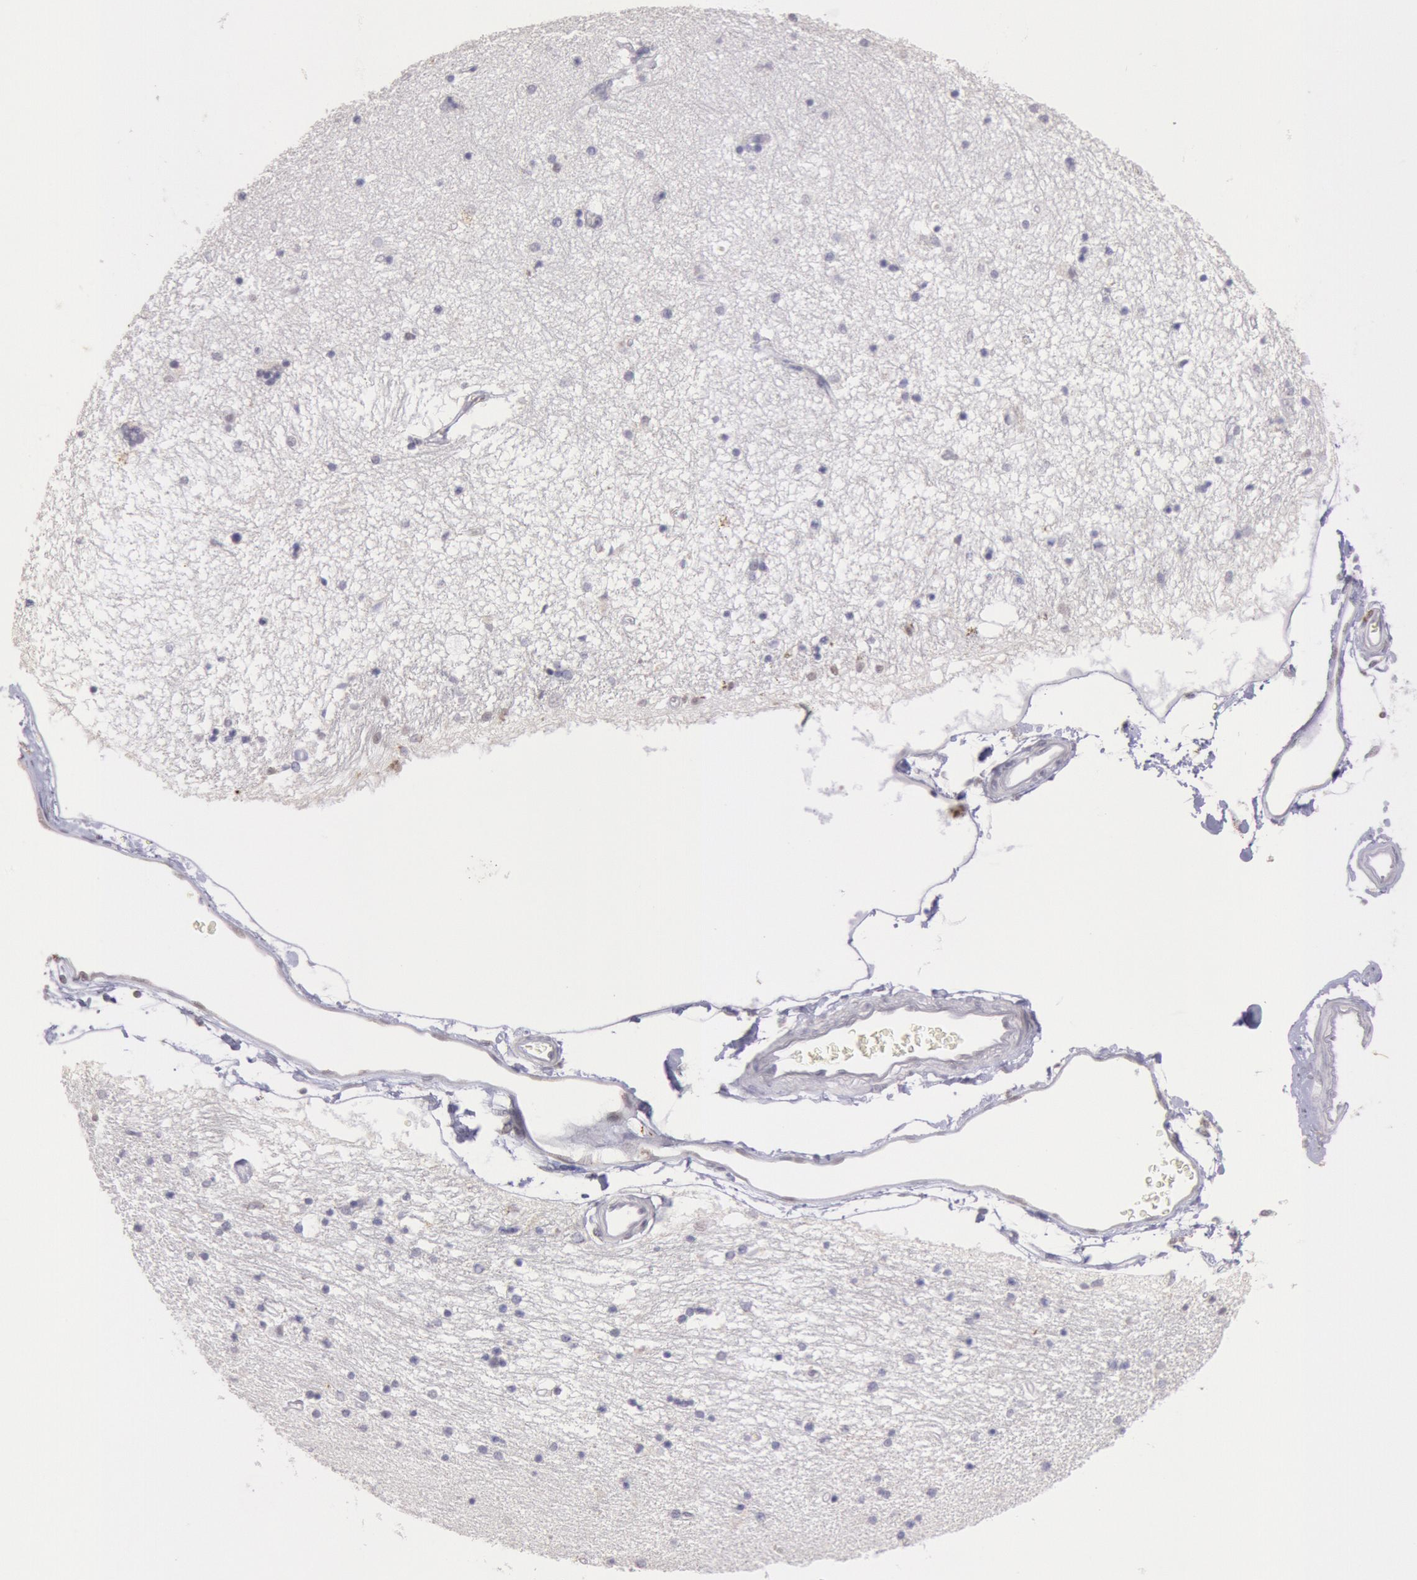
{"staining": {"intensity": "negative", "quantity": "none", "location": "none"}, "tissue": "hippocampus", "cell_type": "Glial cells", "image_type": "normal", "snomed": [{"axis": "morphology", "description": "Normal tissue, NOS"}, {"axis": "topography", "description": "Hippocampus"}], "caption": "The histopathology image demonstrates no staining of glial cells in normal hippocampus. The staining was performed using DAB to visualize the protein expression in brown, while the nuclei were stained in blue with hematoxylin (Magnification: 20x).", "gene": "FRMD6", "patient": {"sex": "female", "age": 54}}